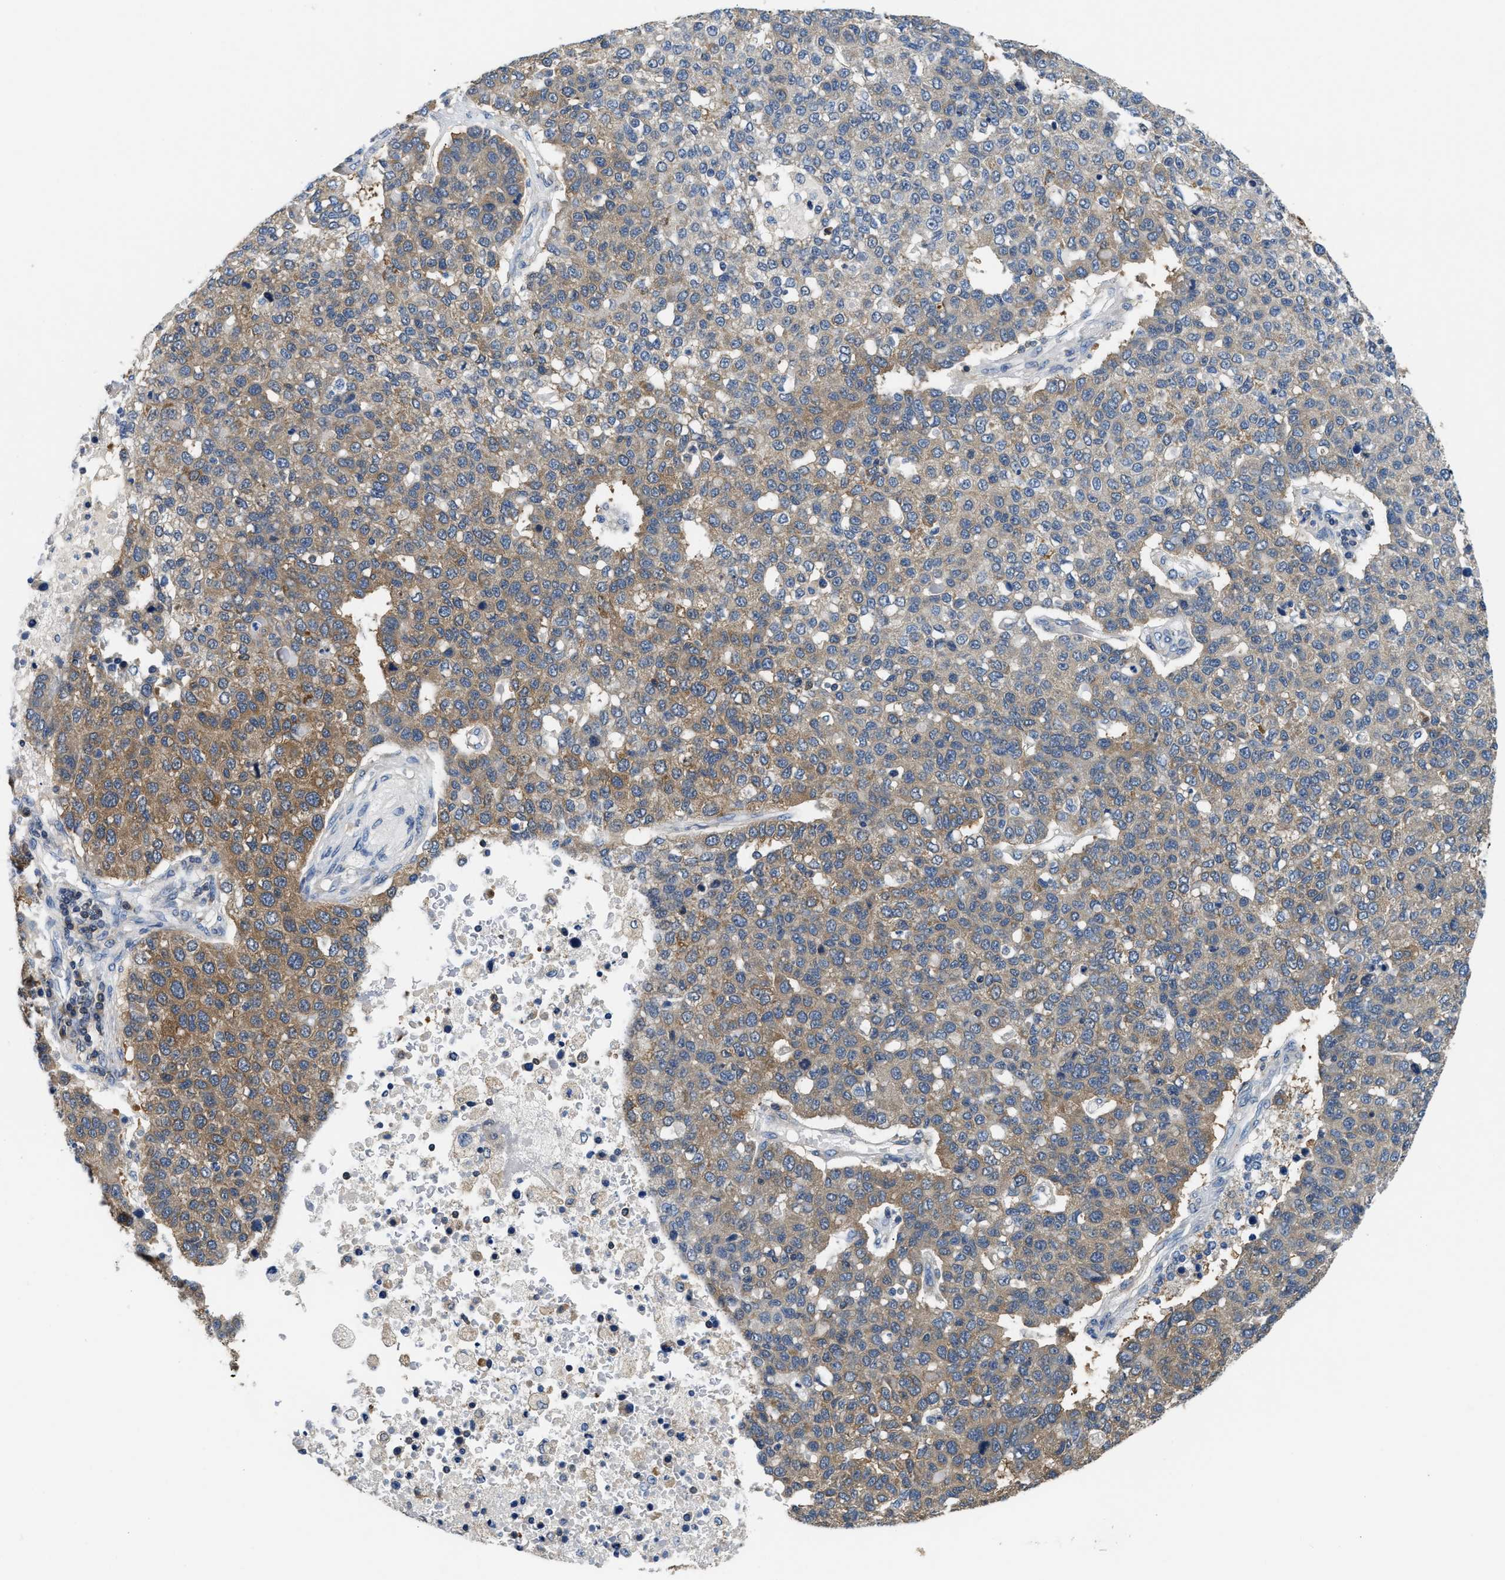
{"staining": {"intensity": "moderate", "quantity": "<25%", "location": "cytoplasmic/membranous"}, "tissue": "pancreatic cancer", "cell_type": "Tumor cells", "image_type": "cancer", "snomed": [{"axis": "morphology", "description": "Adenocarcinoma, NOS"}, {"axis": "topography", "description": "Pancreas"}], "caption": "High-magnification brightfield microscopy of pancreatic adenocarcinoma stained with DAB (3,3'-diaminobenzidine) (brown) and counterstained with hematoxylin (blue). tumor cells exhibit moderate cytoplasmic/membranous staining is present in approximately<25% of cells. The staining is performed using DAB (3,3'-diaminobenzidine) brown chromogen to label protein expression. The nuclei are counter-stained blue using hematoxylin.", "gene": "CCM2", "patient": {"sex": "female", "age": 61}}